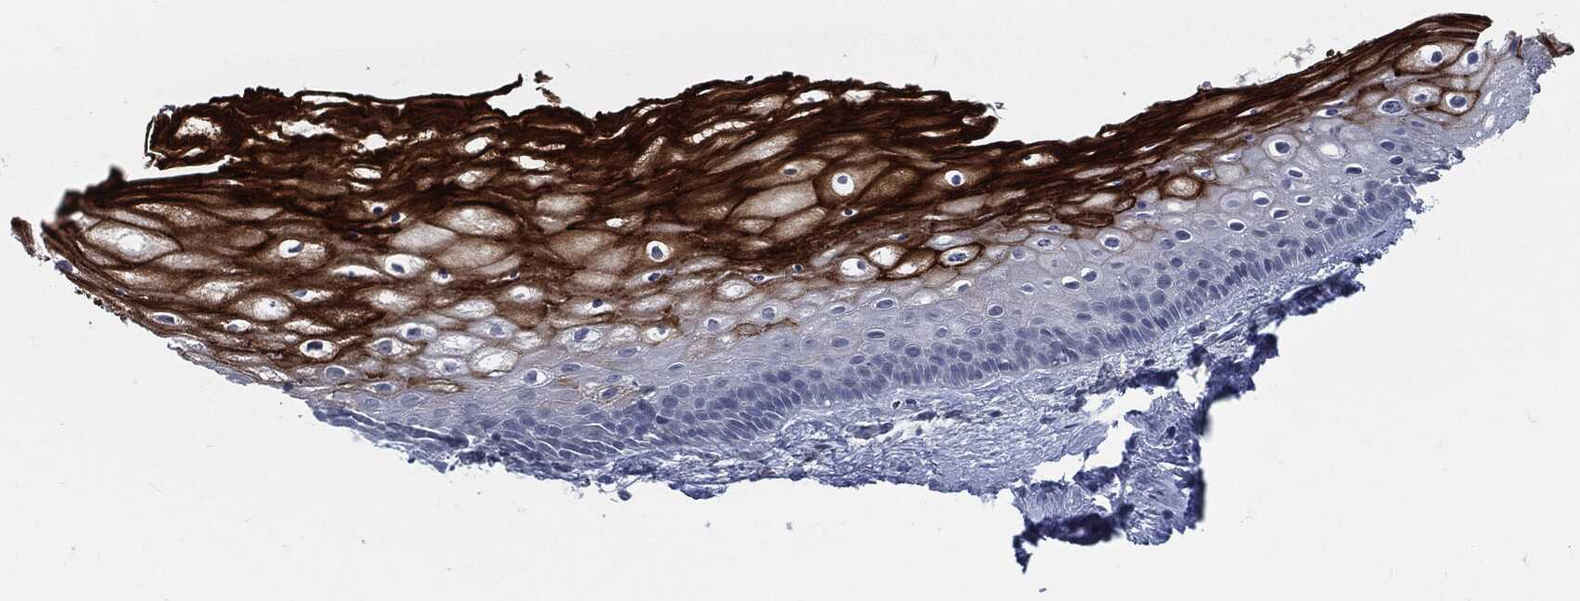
{"staining": {"intensity": "strong", "quantity": "<25%", "location": "cytoplasmic/membranous"}, "tissue": "vagina", "cell_type": "Squamous epithelial cells", "image_type": "normal", "snomed": [{"axis": "morphology", "description": "Normal tissue, NOS"}, {"axis": "topography", "description": "Vagina"}], "caption": "Strong cytoplasmic/membranous protein positivity is appreciated in approximately <25% of squamous epithelial cells in vagina. (Stains: DAB in brown, nuclei in blue, Microscopy: brightfield microscopy at high magnification).", "gene": "PROM1", "patient": {"sex": "female", "age": 32}}